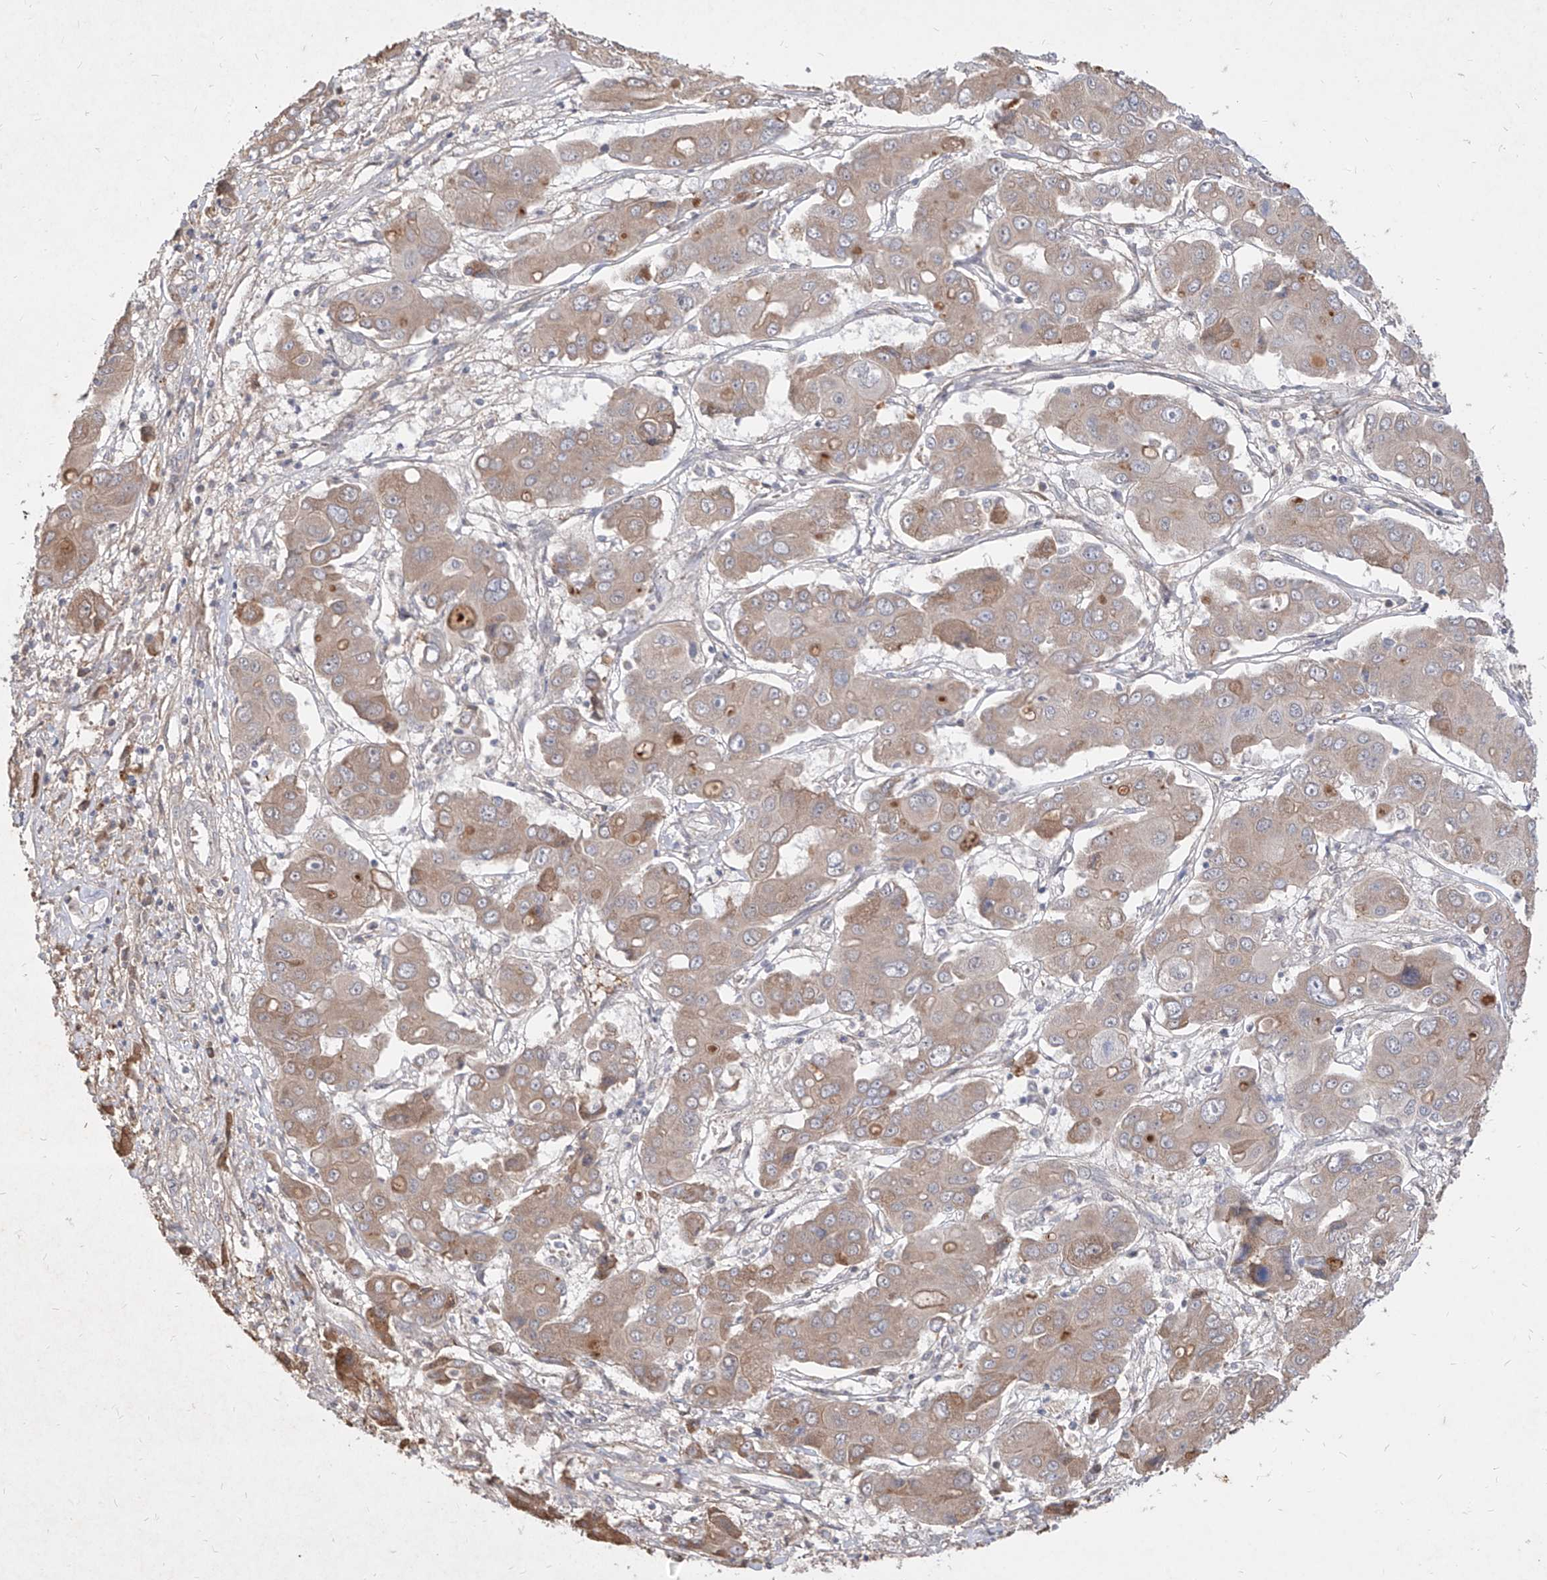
{"staining": {"intensity": "moderate", "quantity": "<25%", "location": "cytoplasmic/membranous"}, "tissue": "liver cancer", "cell_type": "Tumor cells", "image_type": "cancer", "snomed": [{"axis": "morphology", "description": "Cholangiocarcinoma"}, {"axis": "topography", "description": "Liver"}], "caption": "An immunohistochemistry histopathology image of tumor tissue is shown. Protein staining in brown highlights moderate cytoplasmic/membranous positivity in liver cholangiocarcinoma within tumor cells.", "gene": "C4A", "patient": {"sex": "male", "age": 67}}